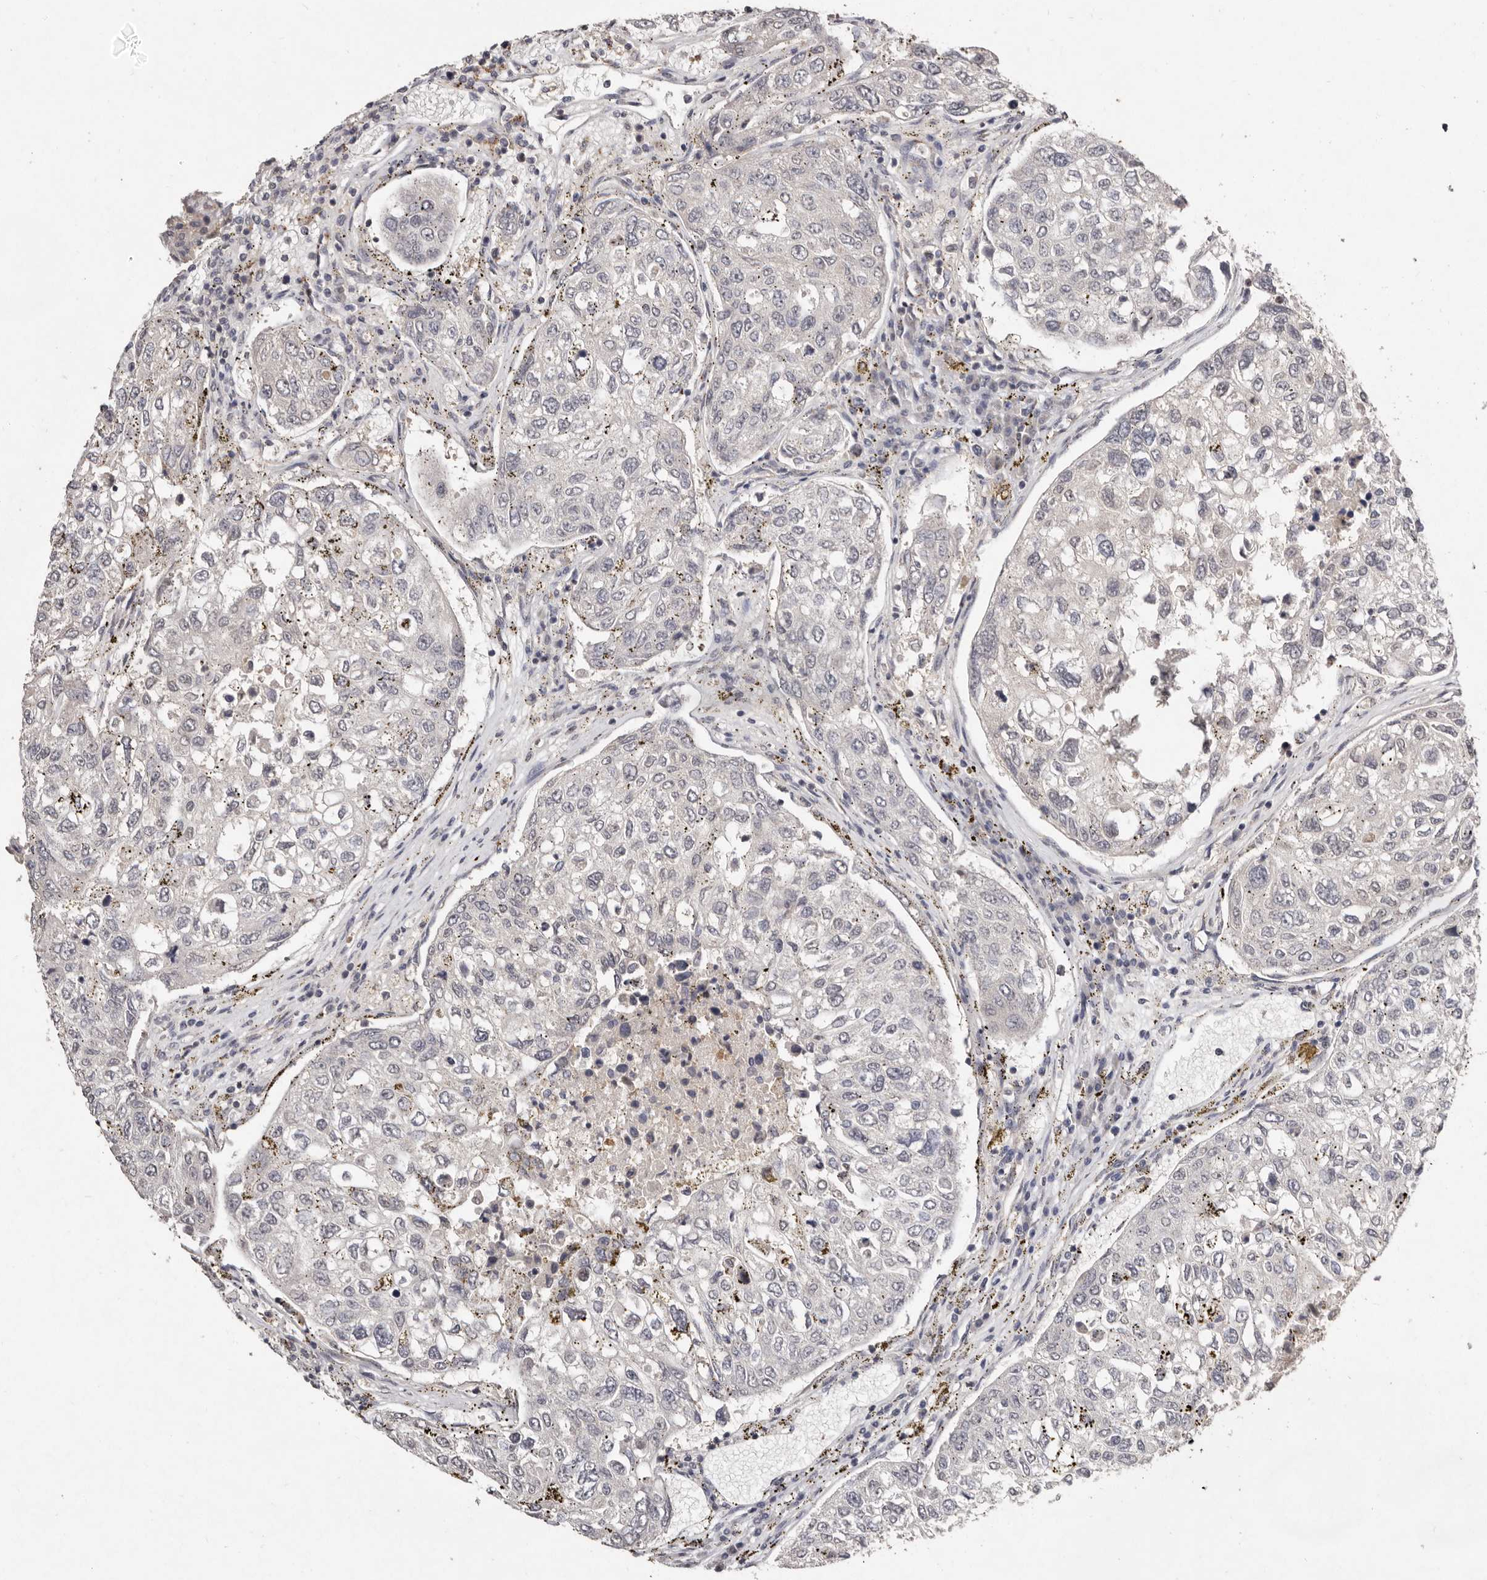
{"staining": {"intensity": "negative", "quantity": "none", "location": "none"}, "tissue": "urothelial cancer", "cell_type": "Tumor cells", "image_type": "cancer", "snomed": [{"axis": "morphology", "description": "Urothelial carcinoma, High grade"}, {"axis": "topography", "description": "Lymph node"}, {"axis": "topography", "description": "Urinary bladder"}], "caption": "A micrograph of human urothelial cancer is negative for staining in tumor cells.", "gene": "SULT1E1", "patient": {"sex": "male", "age": 51}}